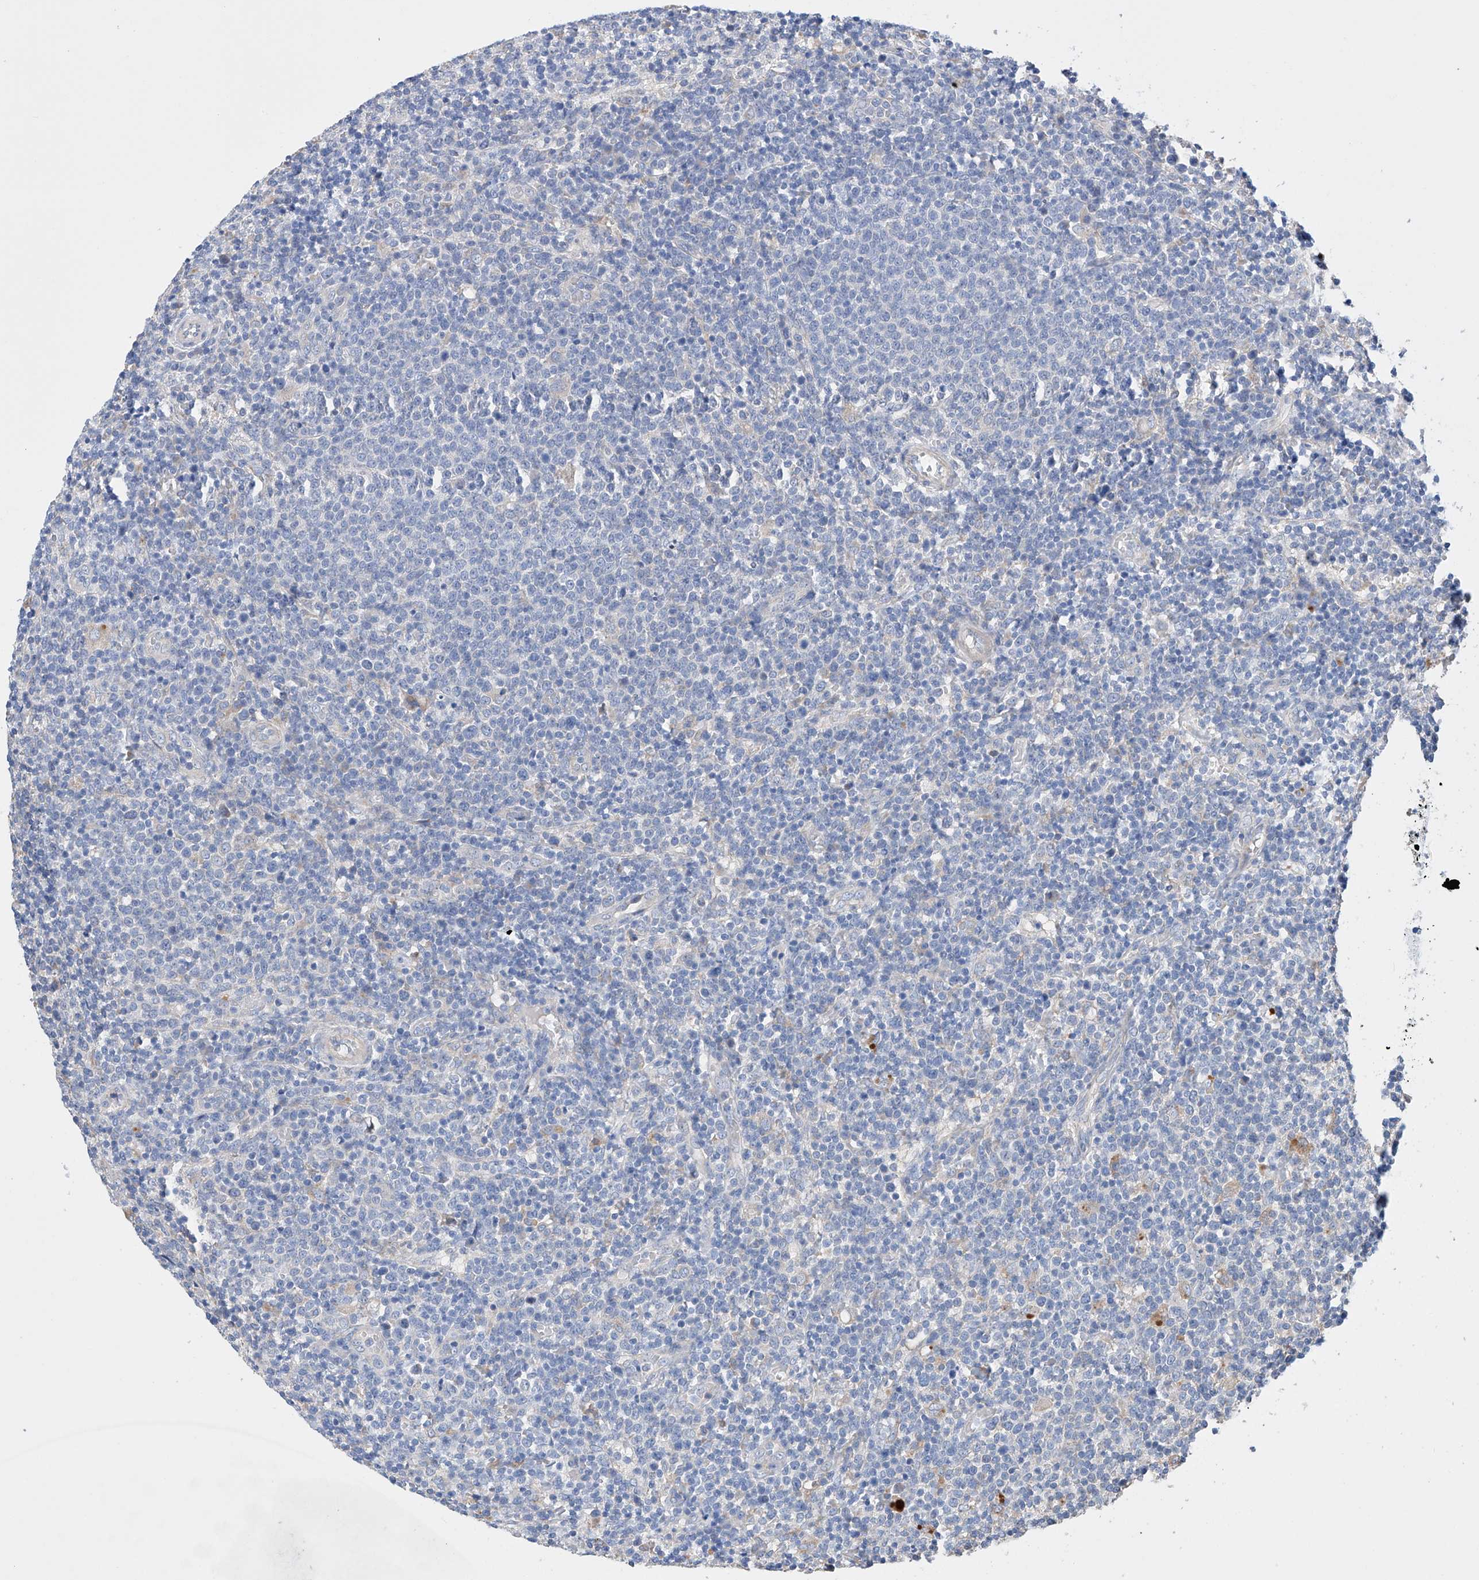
{"staining": {"intensity": "negative", "quantity": "none", "location": "none"}, "tissue": "lymphoma", "cell_type": "Tumor cells", "image_type": "cancer", "snomed": [{"axis": "morphology", "description": "Malignant lymphoma, non-Hodgkin's type, High grade"}, {"axis": "topography", "description": "Lymph node"}], "caption": "Immunohistochemistry histopathology image of lymphoma stained for a protein (brown), which demonstrates no positivity in tumor cells. The staining was performed using DAB (3,3'-diaminobenzidine) to visualize the protein expression in brown, while the nuclei were stained in blue with hematoxylin (Magnification: 20x).", "gene": "AFG1L", "patient": {"sex": "male", "age": 61}}